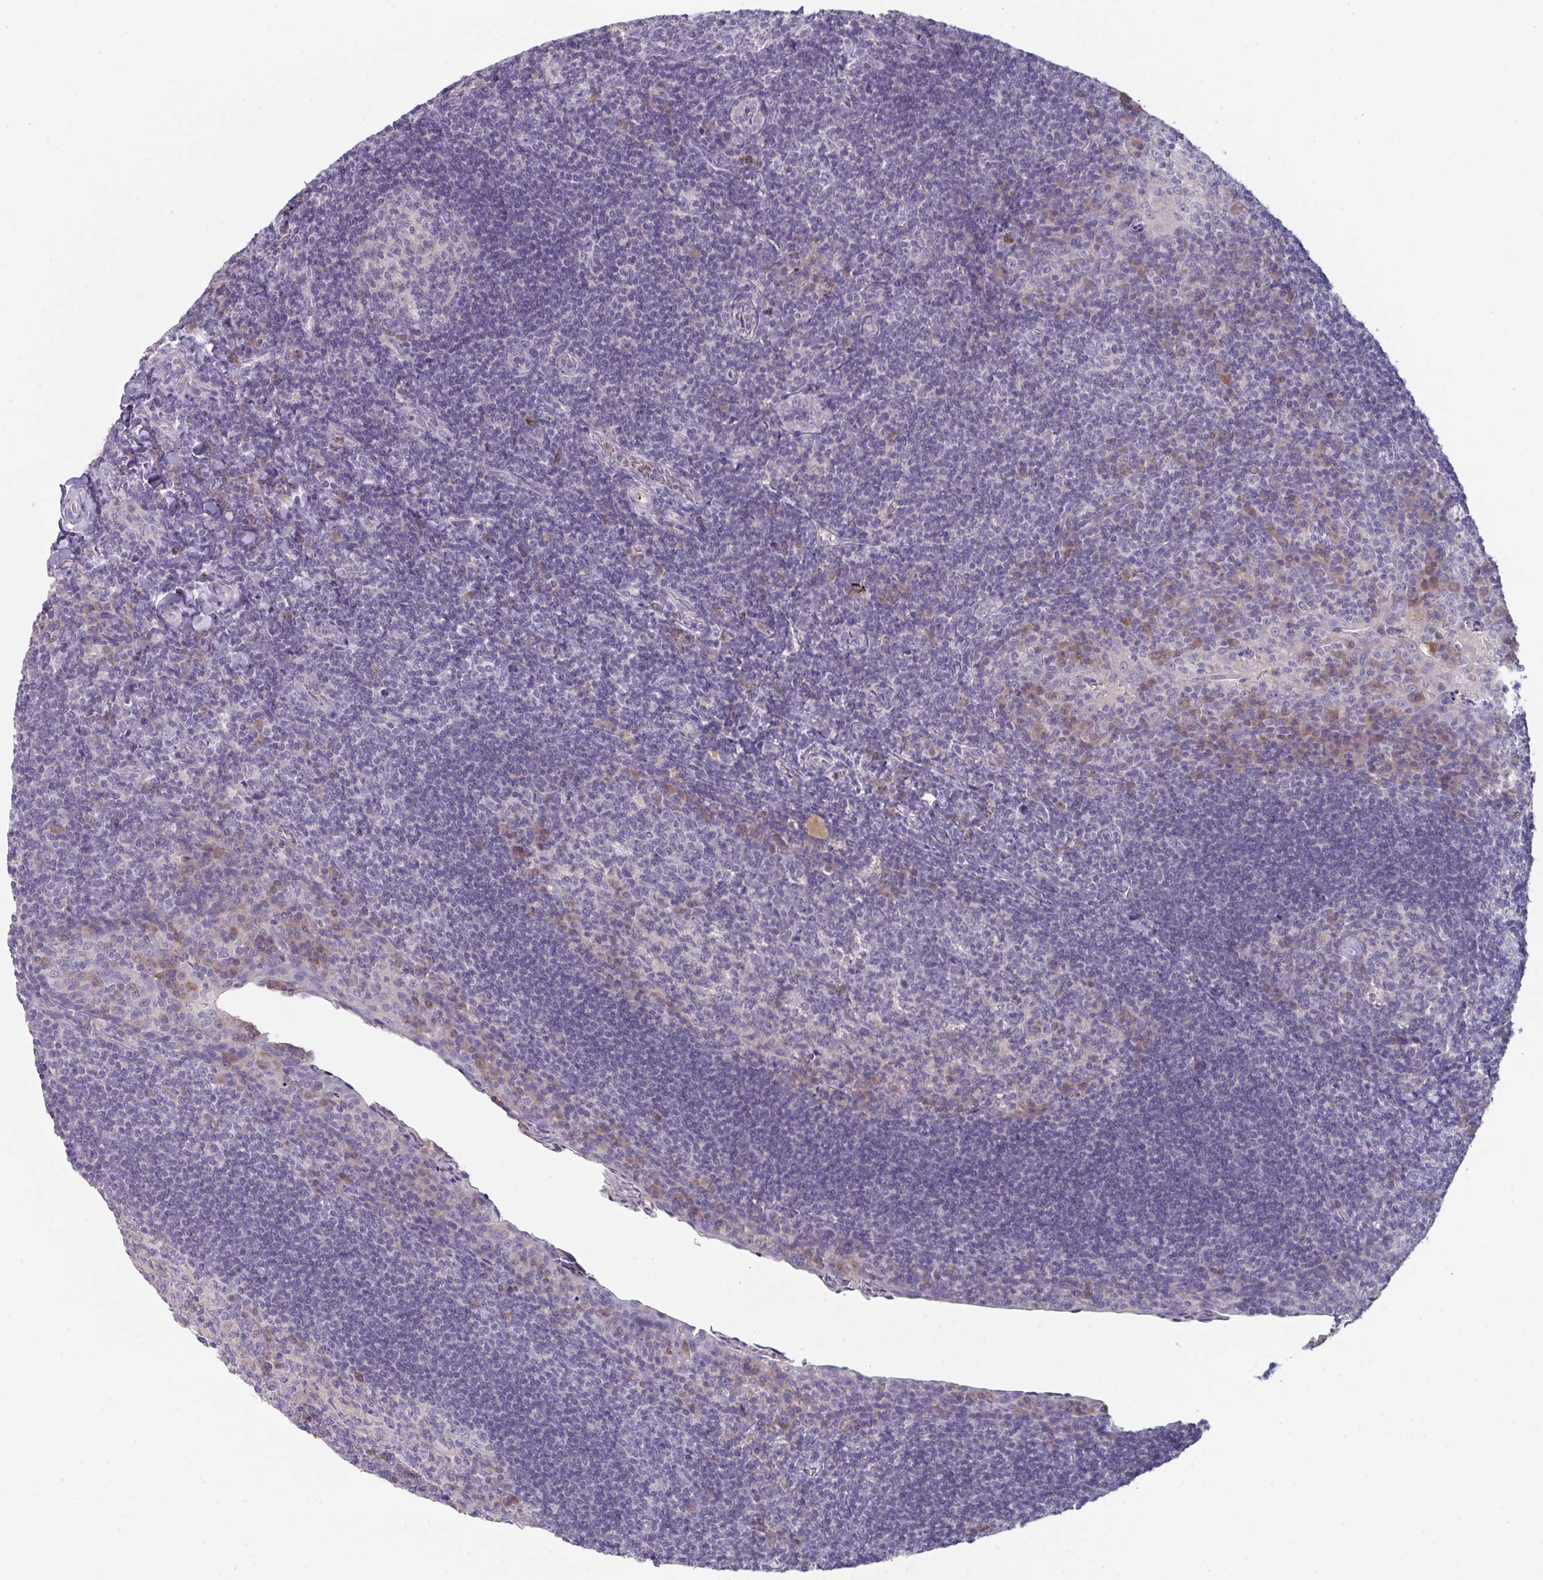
{"staining": {"intensity": "weak", "quantity": "<25%", "location": "cytoplasmic/membranous"}, "tissue": "tonsil", "cell_type": "Germinal center cells", "image_type": "normal", "snomed": [{"axis": "morphology", "description": "Normal tissue, NOS"}, {"axis": "topography", "description": "Tonsil"}], "caption": "The immunohistochemistry (IHC) micrograph has no significant expression in germinal center cells of tonsil.", "gene": "HGFAC", "patient": {"sex": "male", "age": 17}}